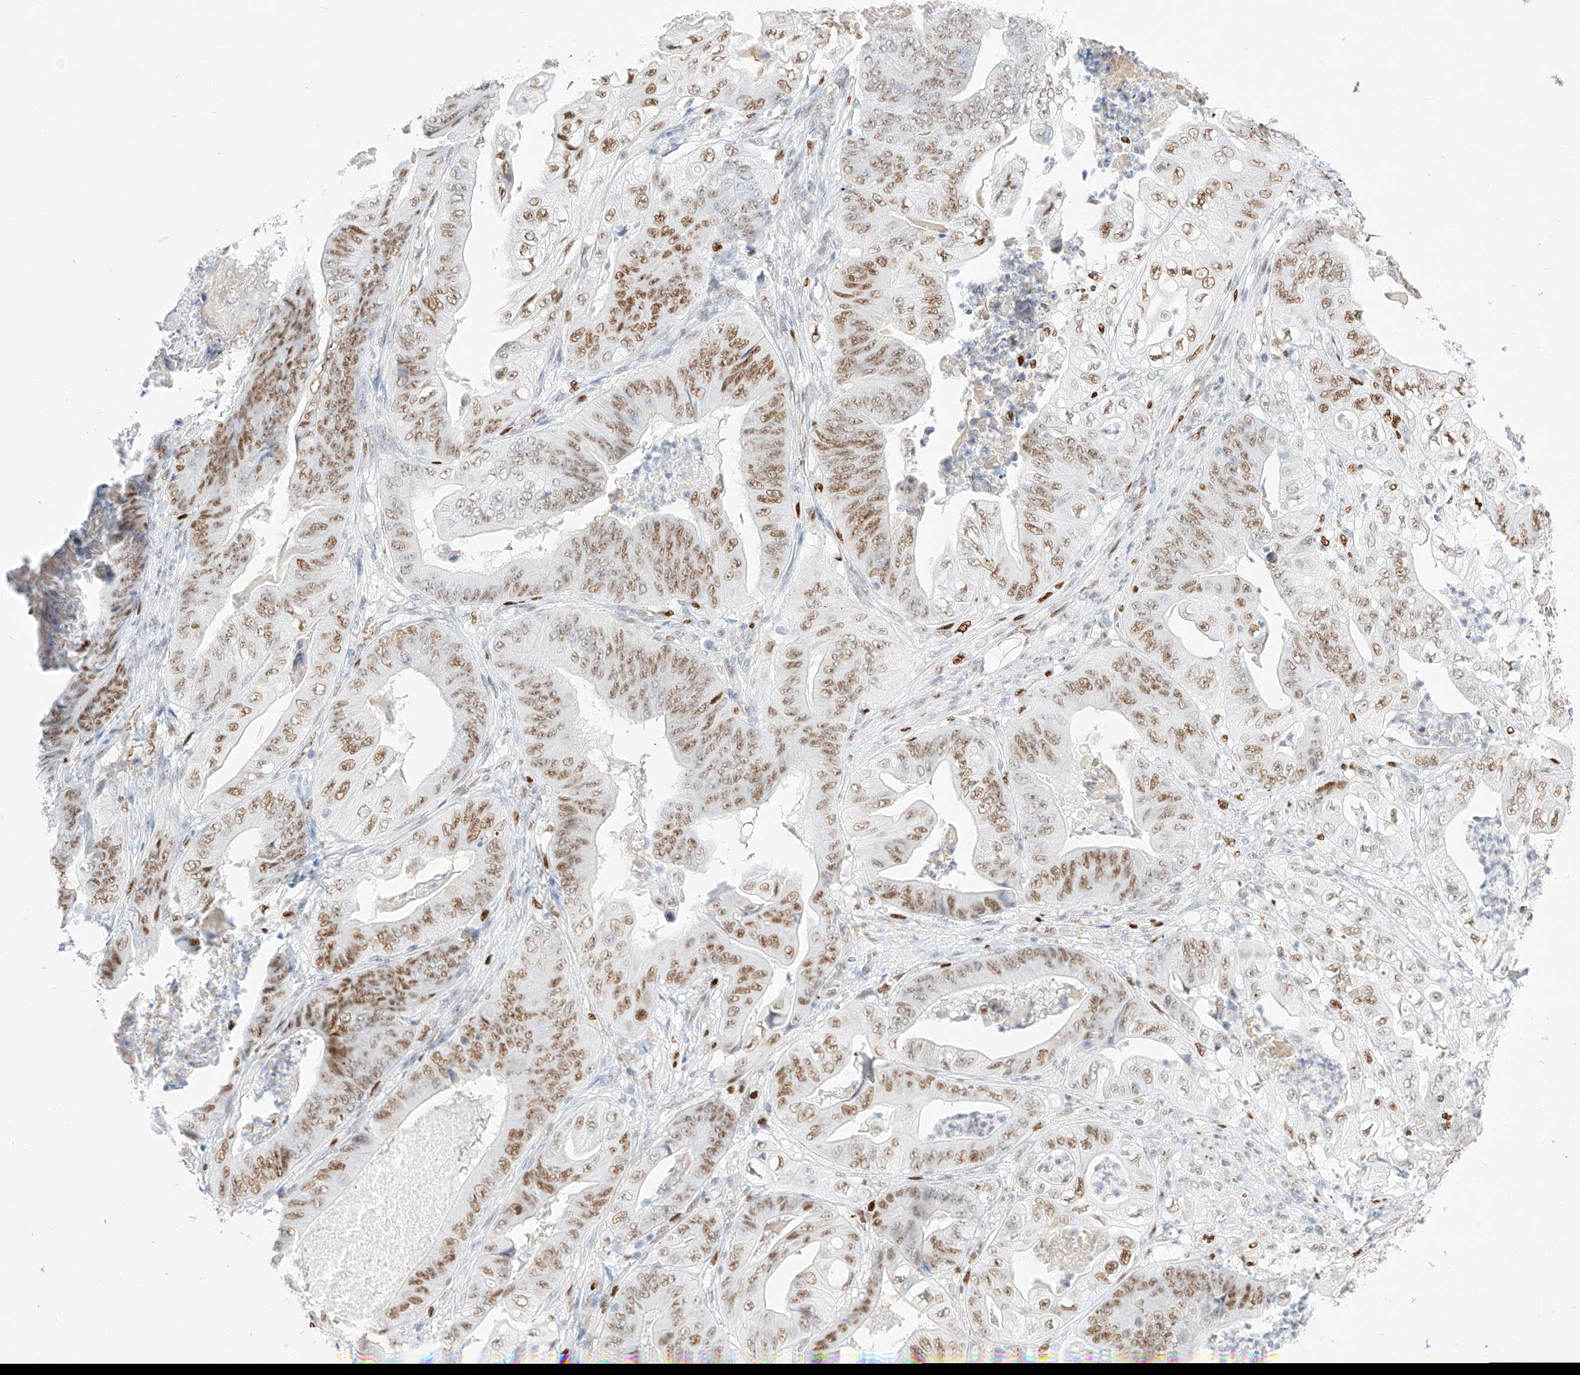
{"staining": {"intensity": "moderate", "quantity": ">75%", "location": "nuclear"}, "tissue": "stomach cancer", "cell_type": "Tumor cells", "image_type": "cancer", "snomed": [{"axis": "morphology", "description": "Adenocarcinoma, NOS"}, {"axis": "topography", "description": "Stomach"}], "caption": "A brown stain highlights moderate nuclear expression of a protein in adenocarcinoma (stomach) tumor cells.", "gene": "APIP", "patient": {"sex": "female", "age": 73}}